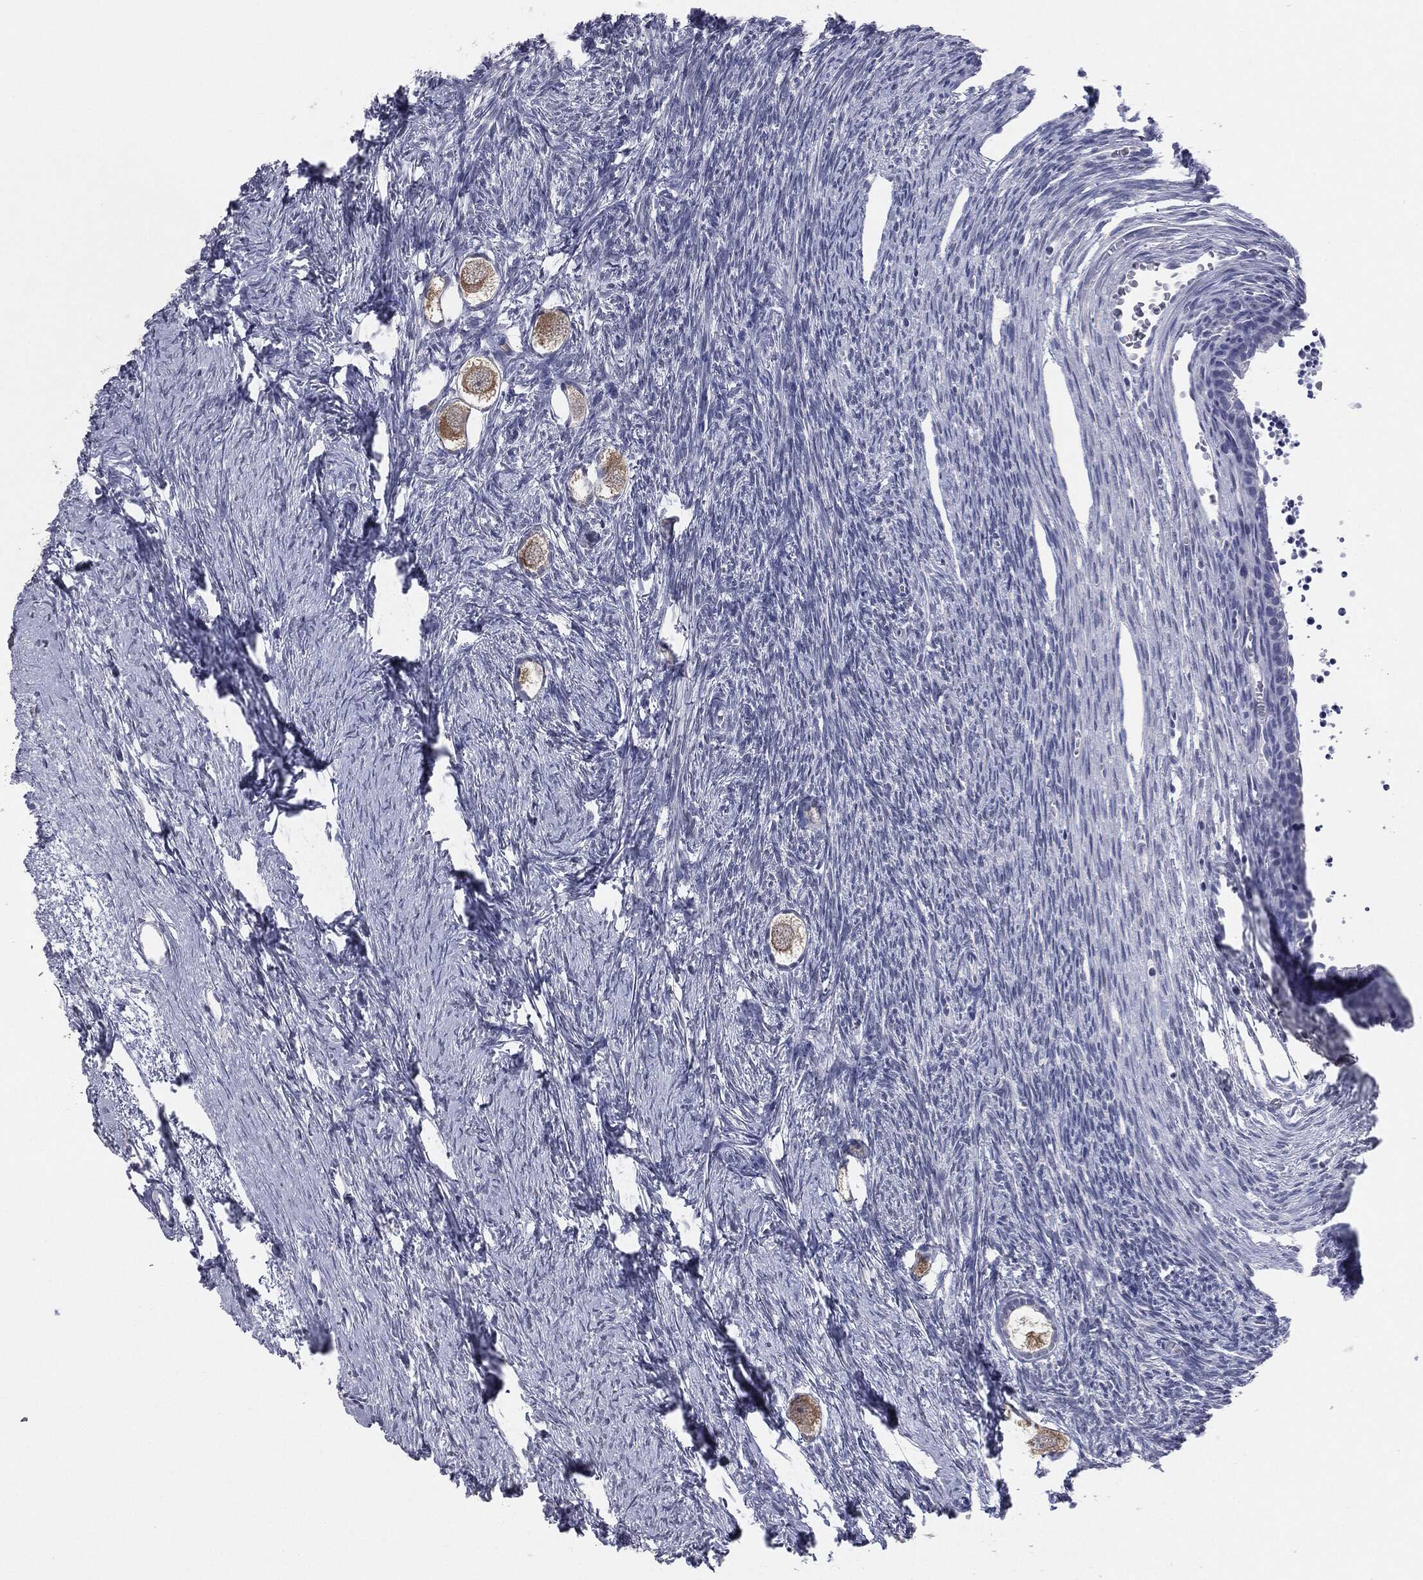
{"staining": {"intensity": "moderate", "quantity": ">75%", "location": "cytoplasmic/membranous"}, "tissue": "ovary", "cell_type": "Follicle cells", "image_type": "normal", "snomed": [{"axis": "morphology", "description": "Normal tissue, NOS"}, {"axis": "topography", "description": "Ovary"}], "caption": "Follicle cells display moderate cytoplasmic/membranous staining in approximately >75% of cells in normal ovary.", "gene": "DMKN", "patient": {"sex": "female", "age": 27}}